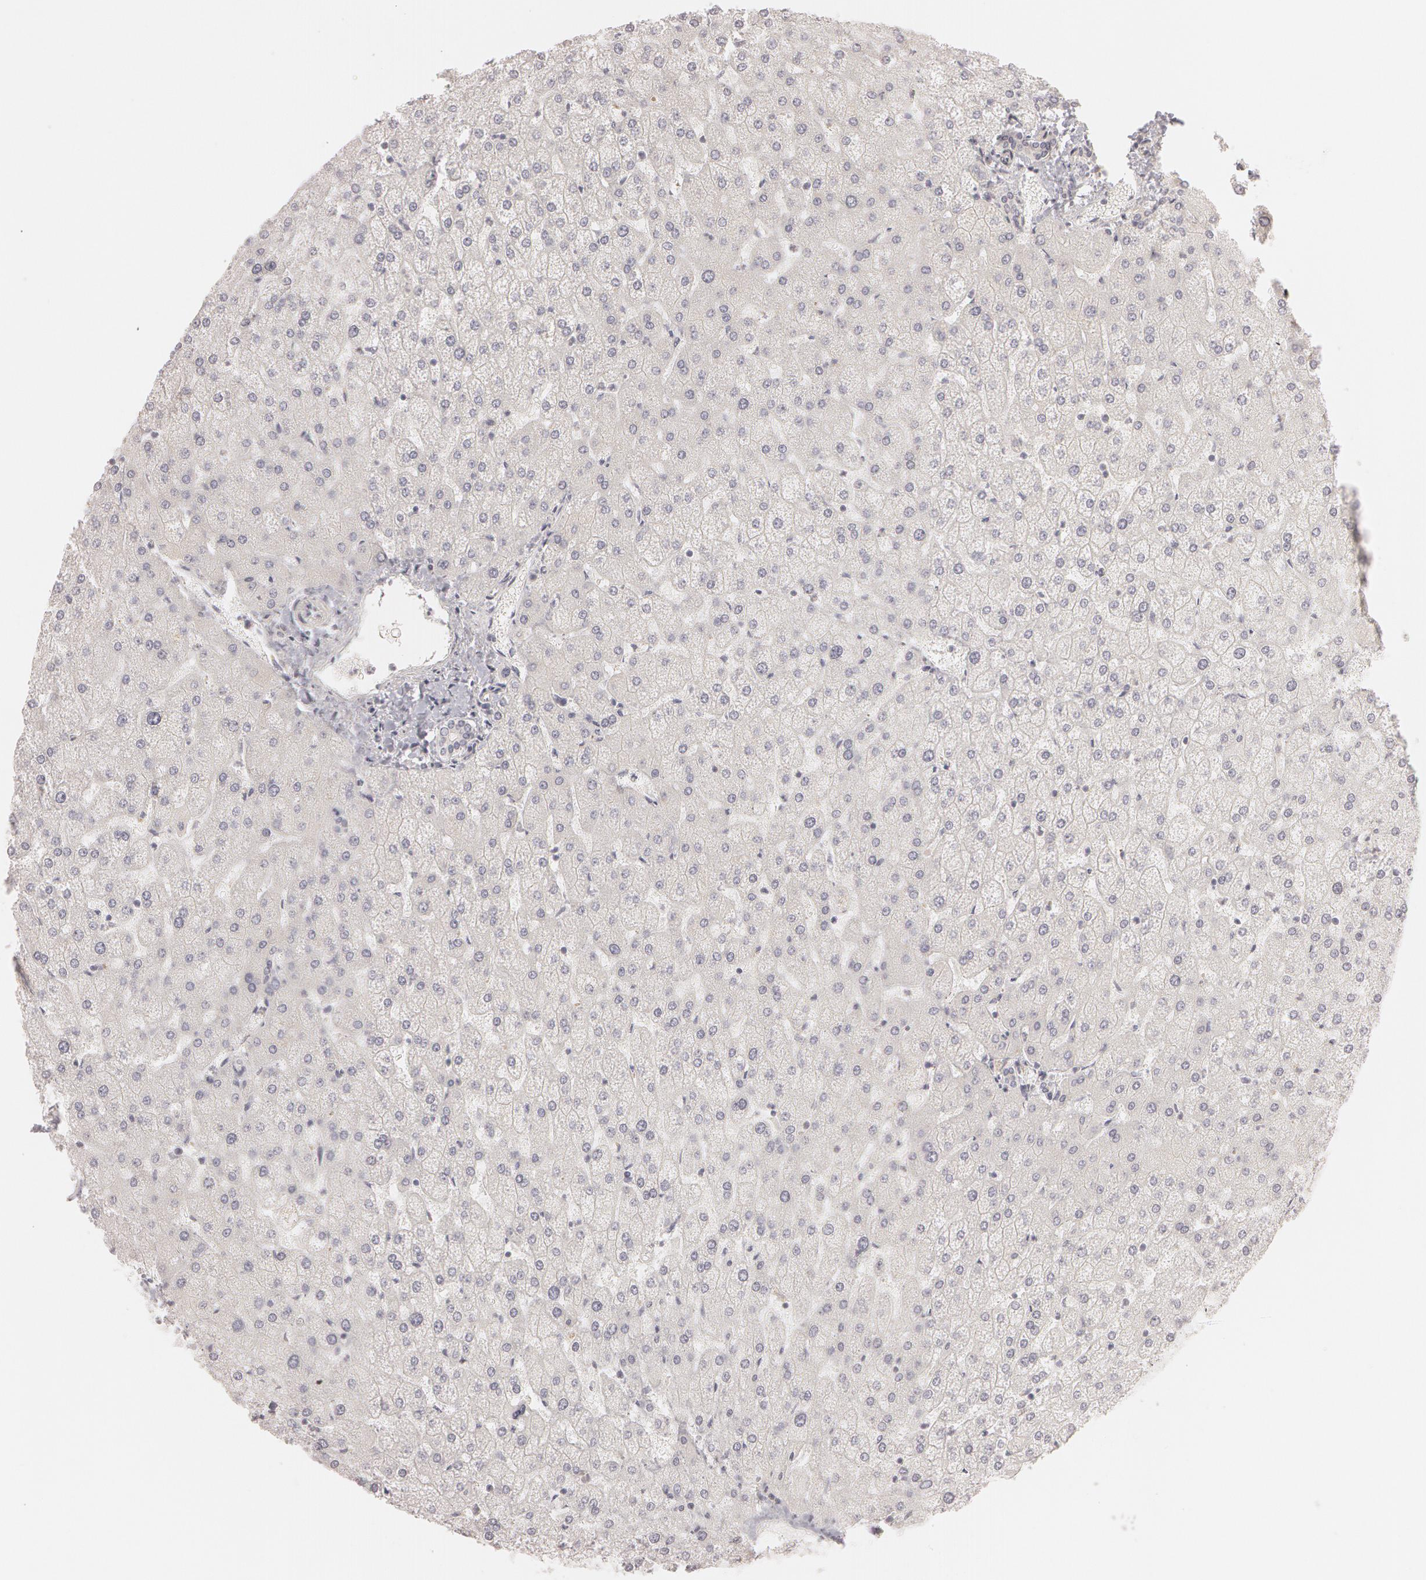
{"staining": {"intensity": "negative", "quantity": "none", "location": "none"}, "tissue": "liver", "cell_type": "Cholangiocytes", "image_type": "normal", "snomed": [{"axis": "morphology", "description": "Normal tissue, NOS"}, {"axis": "topography", "description": "Liver"}], "caption": "Immunohistochemical staining of benign liver shows no significant positivity in cholangiocytes.", "gene": "RALGAPA1", "patient": {"sex": "female", "age": 32}}